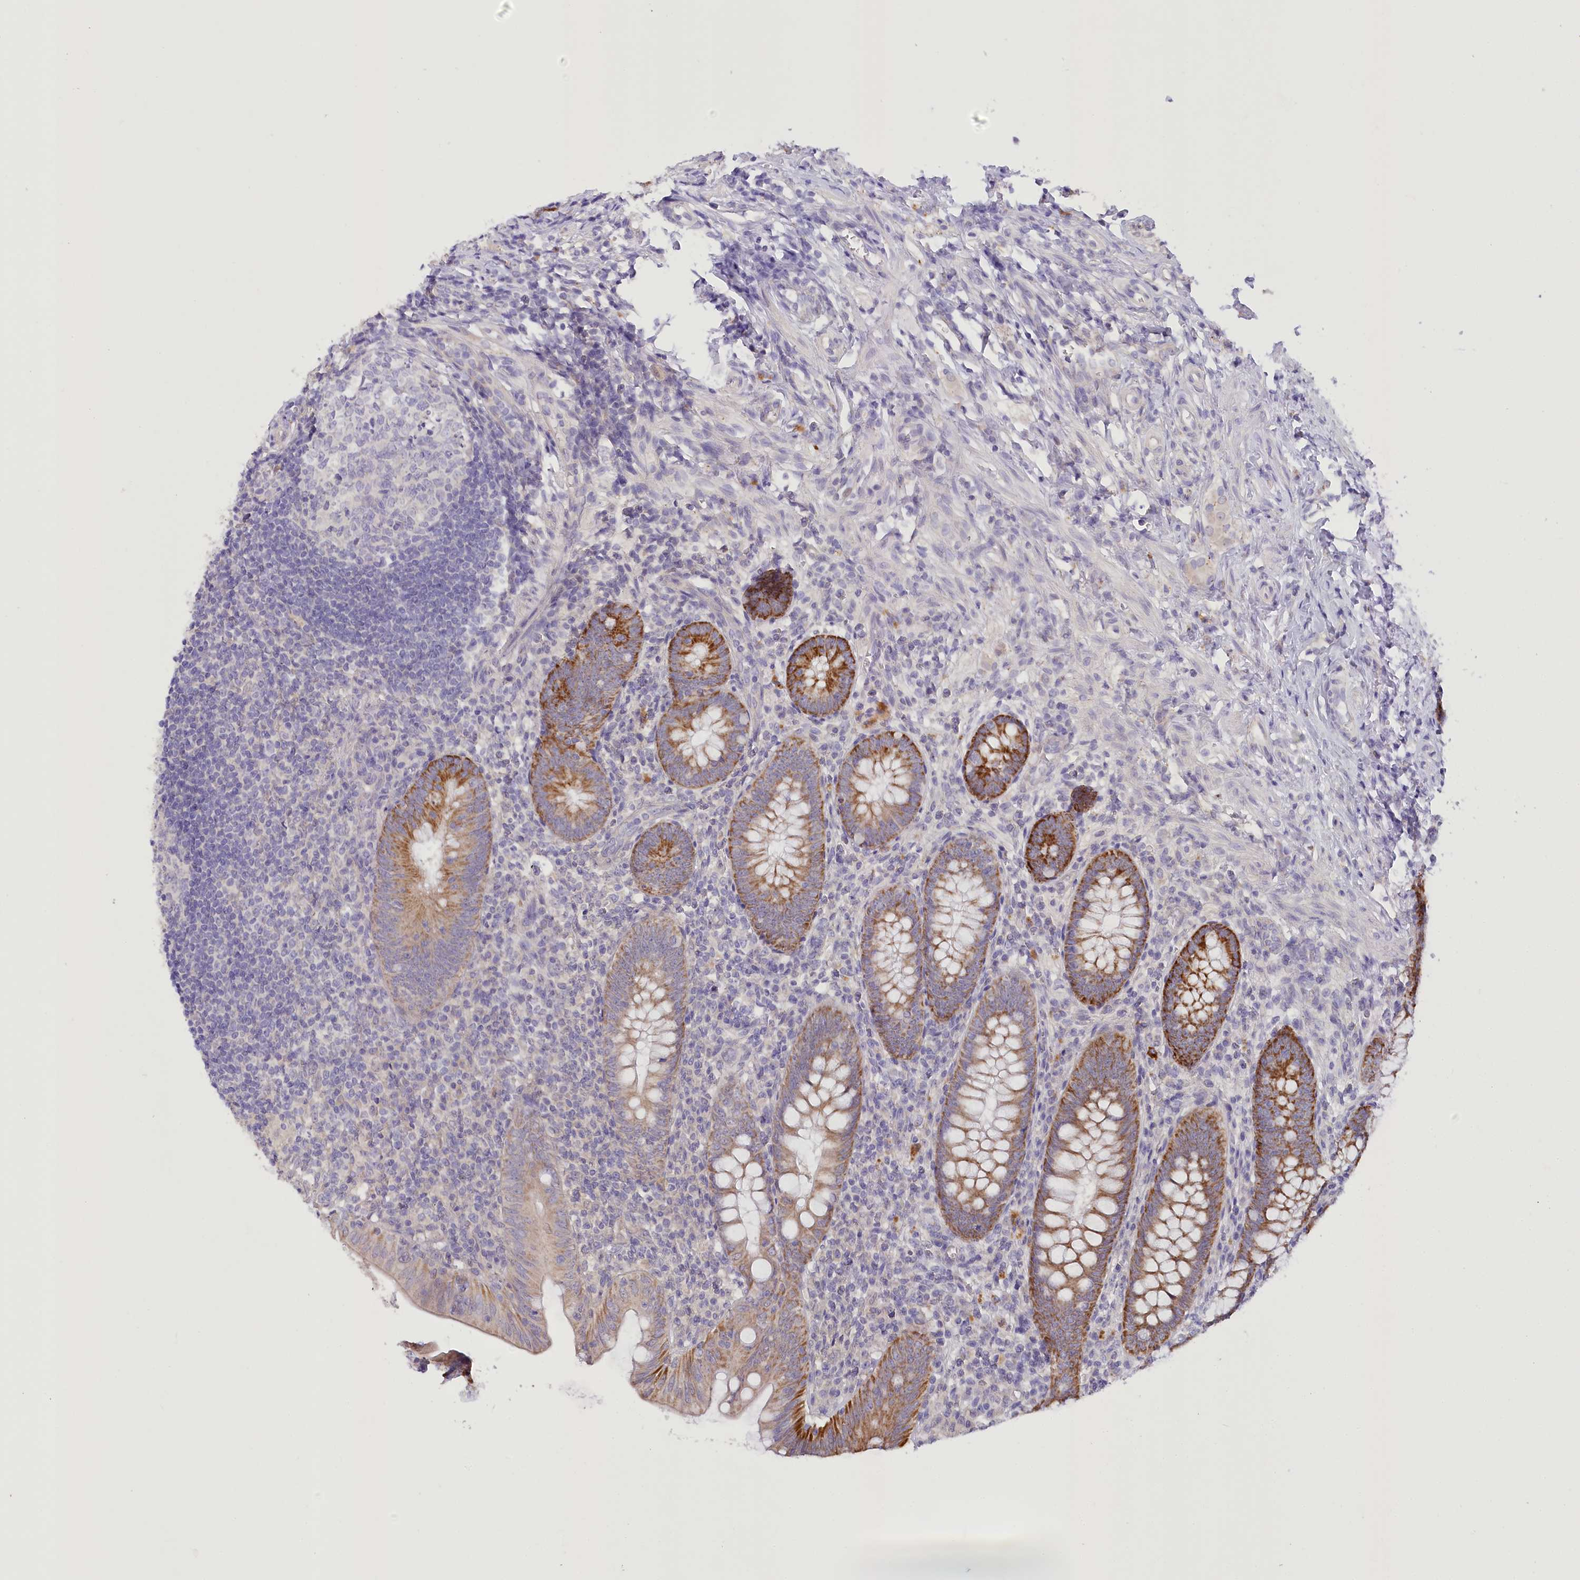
{"staining": {"intensity": "strong", "quantity": ">75%", "location": "cytoplasmic/membranous"}, "tissue": "appendix", "cell_type": "Glandular cells", "image_type": "normal", "snomed": [{"axis": "morphology", "description": "Normal tissue, NOS"}, {"axis": "topography", "description": "Appendix"}], "caption": "Protein staining of unremarkable appendix shows strong cytoplasmic/membranous staining in about >75% of glandular cells. The staining was performed using DAB, with brown indicating positive protein expression. Nuclei are stained blue with hematoxylin.", "gene": "DCUN1D1", "patient": {"sex": "male", "age": 14}}